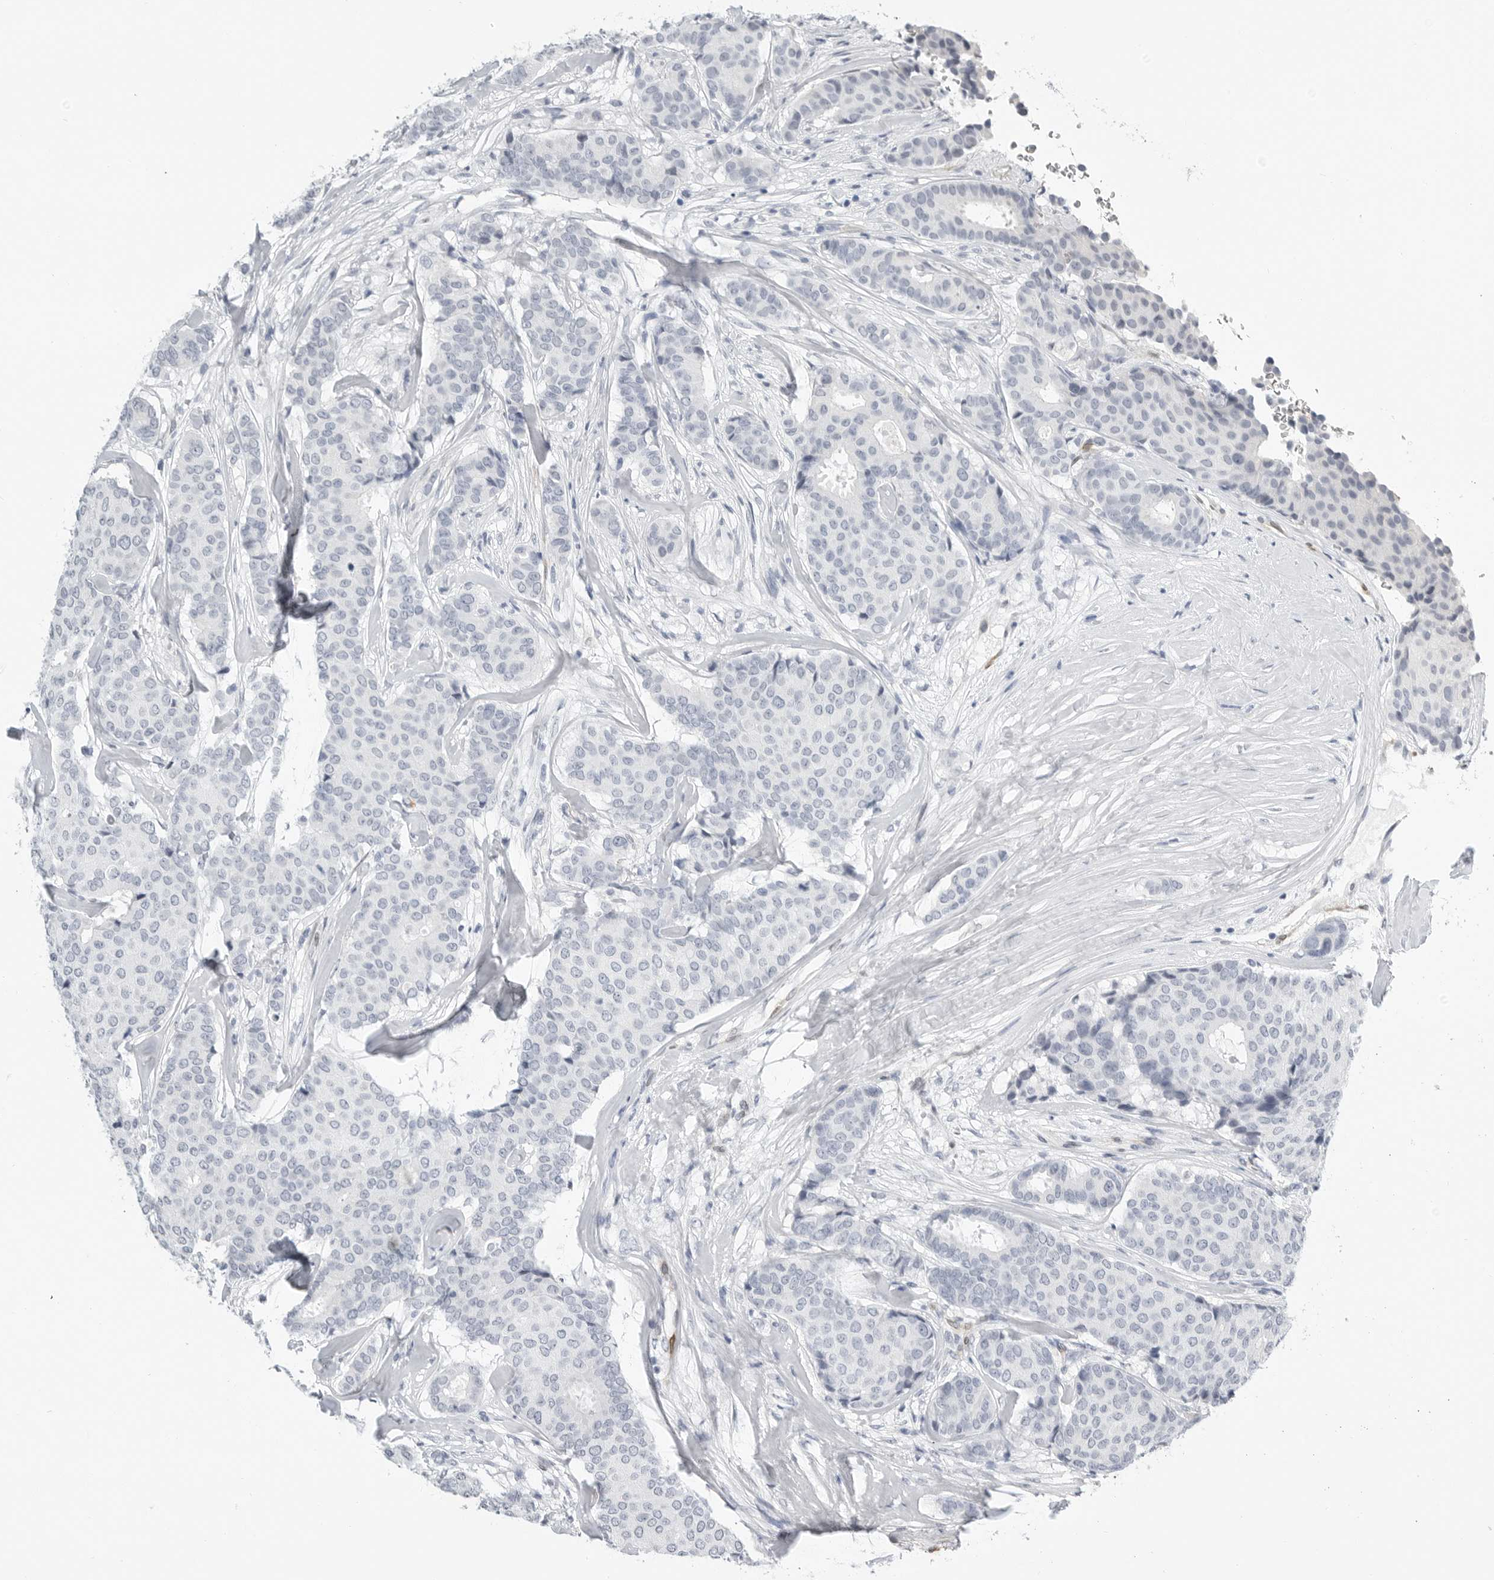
{"staining": {"intensity": "negative", "quantity": "none", "location": "none"}, "tissue": "breast cancer", "cell_type": "Tumor cells", "image_type": "cancer", "snomed": [{"axis": "morphology", "description": "Duct carcinoma"}, {"axis": "topography", "description": "Breast"}], "caption": "A high-resolution histopathology image shows immunohistochemistry staining of intraductal carcinoma (breast), which exhibits no significant staining in tumor cells.", "gene": "PLN", "patient": {"sex": "female", "age": 75}}